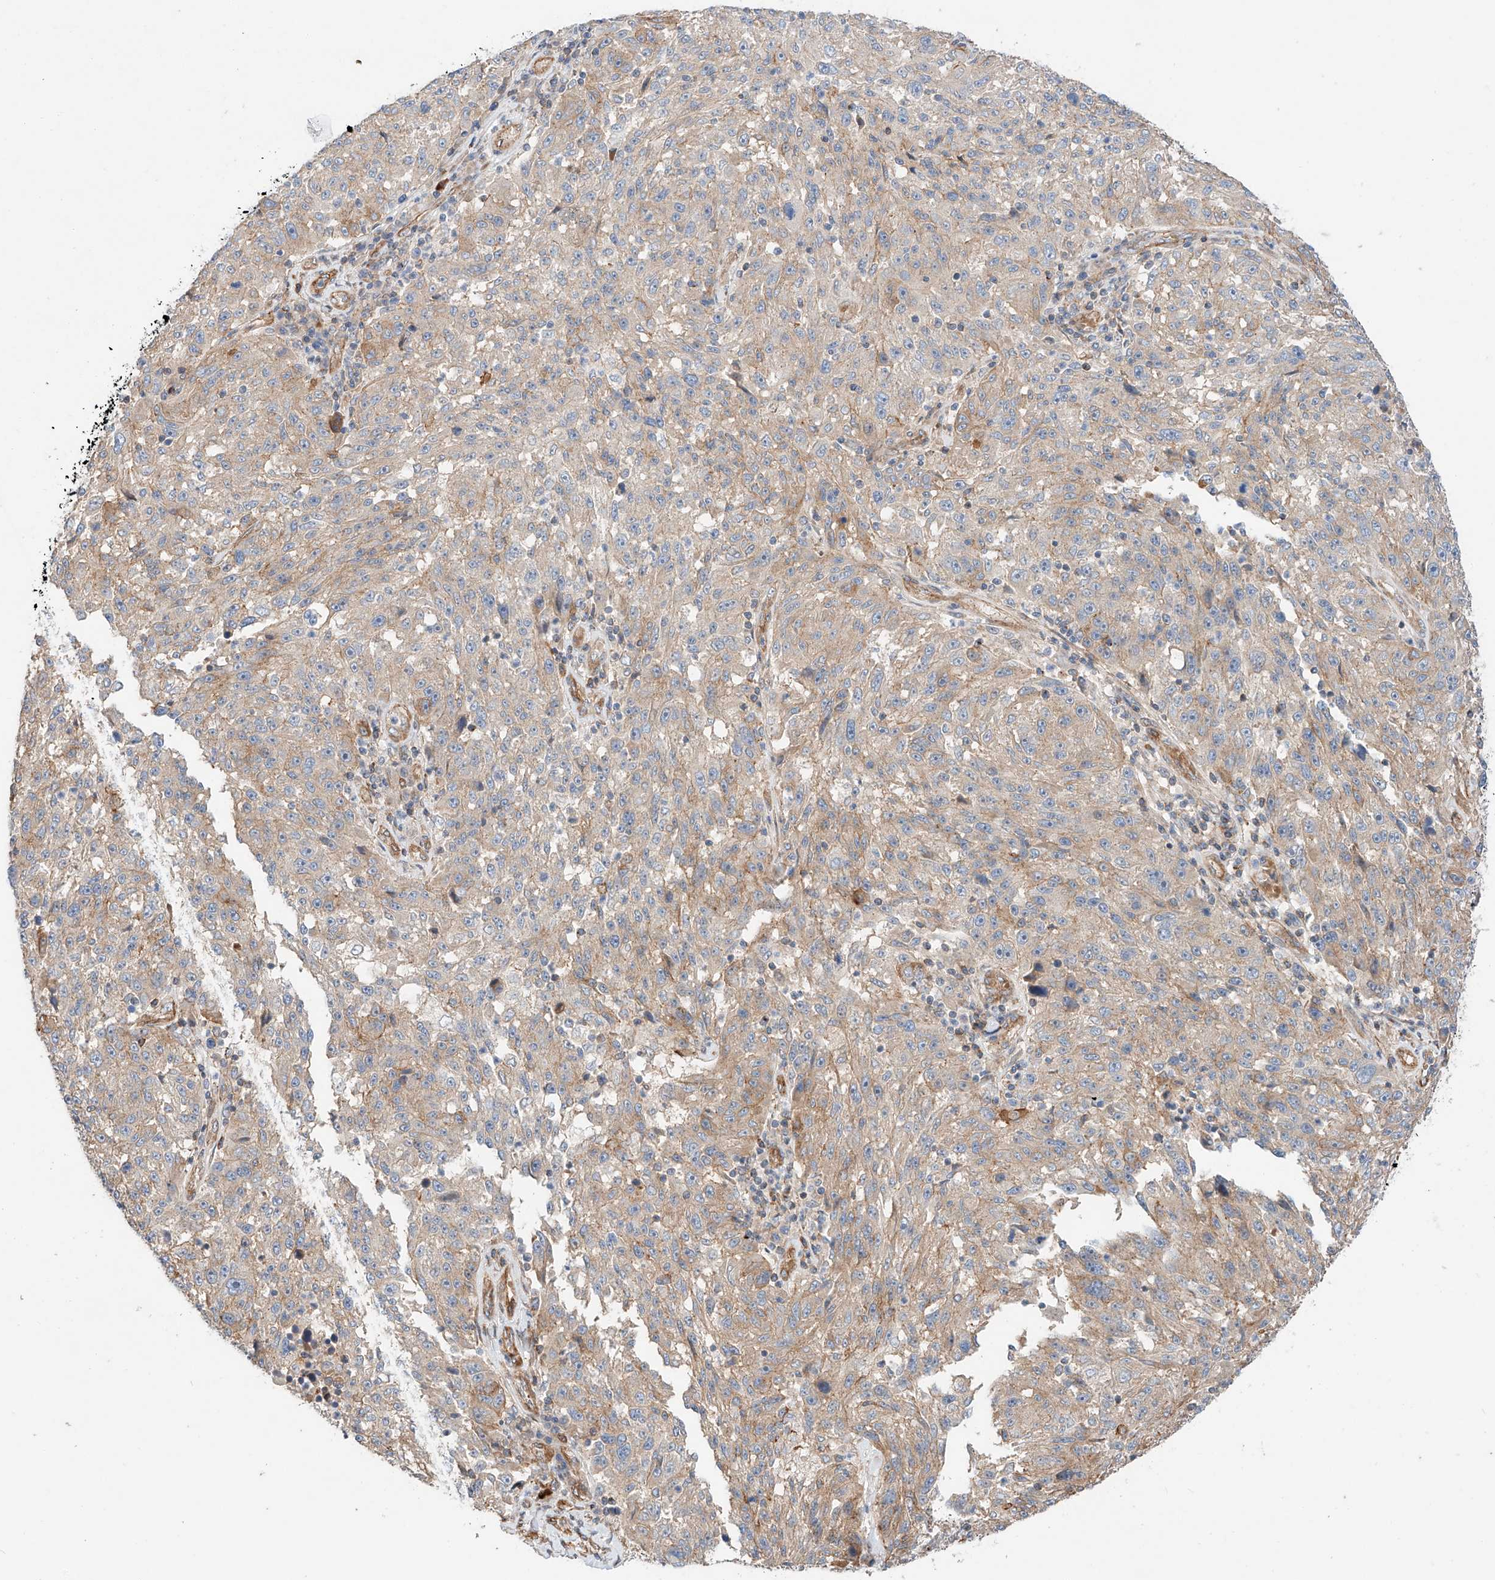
{"staining": {"intensity": "moderate", "quantity": "25%-75%", "location": "cytoplasmic/membranous"}, "tissue": "melanoma", "cell_type": "Tumor cells", "image_type": "cancer", "snomed": [{"axis": "morphology", "description": "Malignant melanoma, NOS"}, {"axis": "topography", "description": "Skin"}], "caption": "The immunohistochemical stain highlights moderate cytoplasmic/membranous positivity in tumor cells of melanoma tissue.", "gene": "MINDY4", "patient": {"sex": "male", "age": 53}}